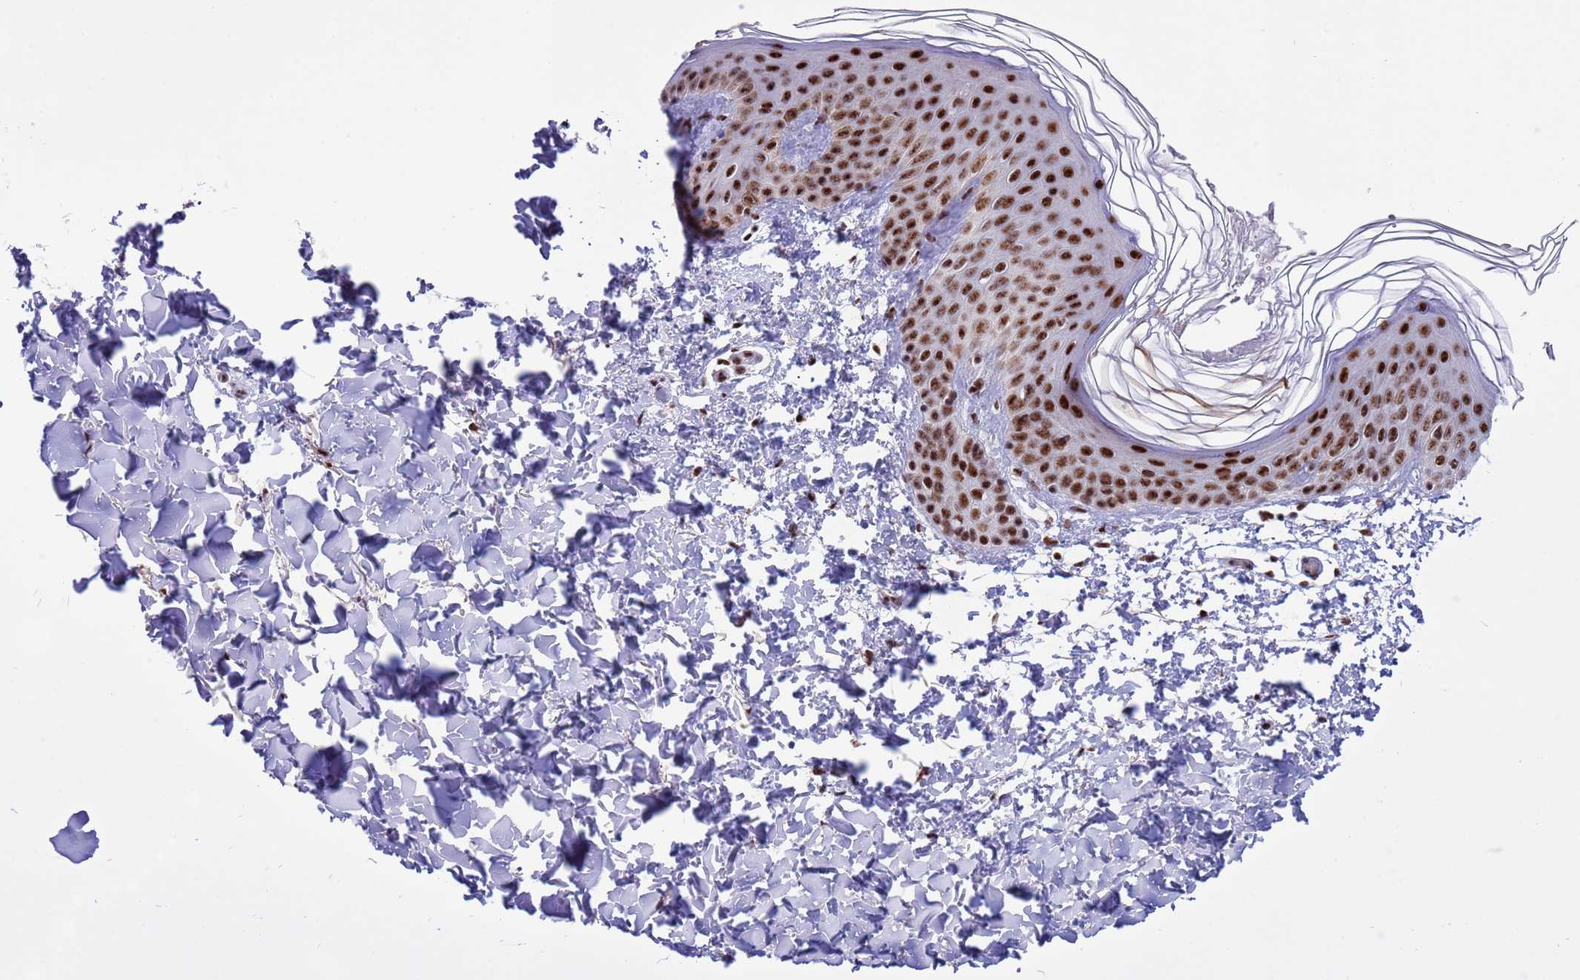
{"staining": {"intensity": "strong", "quantity": "25%-75%", "location": "nuclear"}, "tissue": "skin", "cell_type": "Fibroblasts", "image_type": "normal", "snomed": [{"axis": "morphology", "description": "Normal tissue, NOS"}, {"axis": "topography", "description": "Skin"}], "caption": "This image shows immunohistochemistry (IHC) staining of normal skin, with high strong nuclear positivity in approximately 25%-75% of fibroblasts.", "gene": "THOC2", "patient": {"sex": "female", "age": 58}}